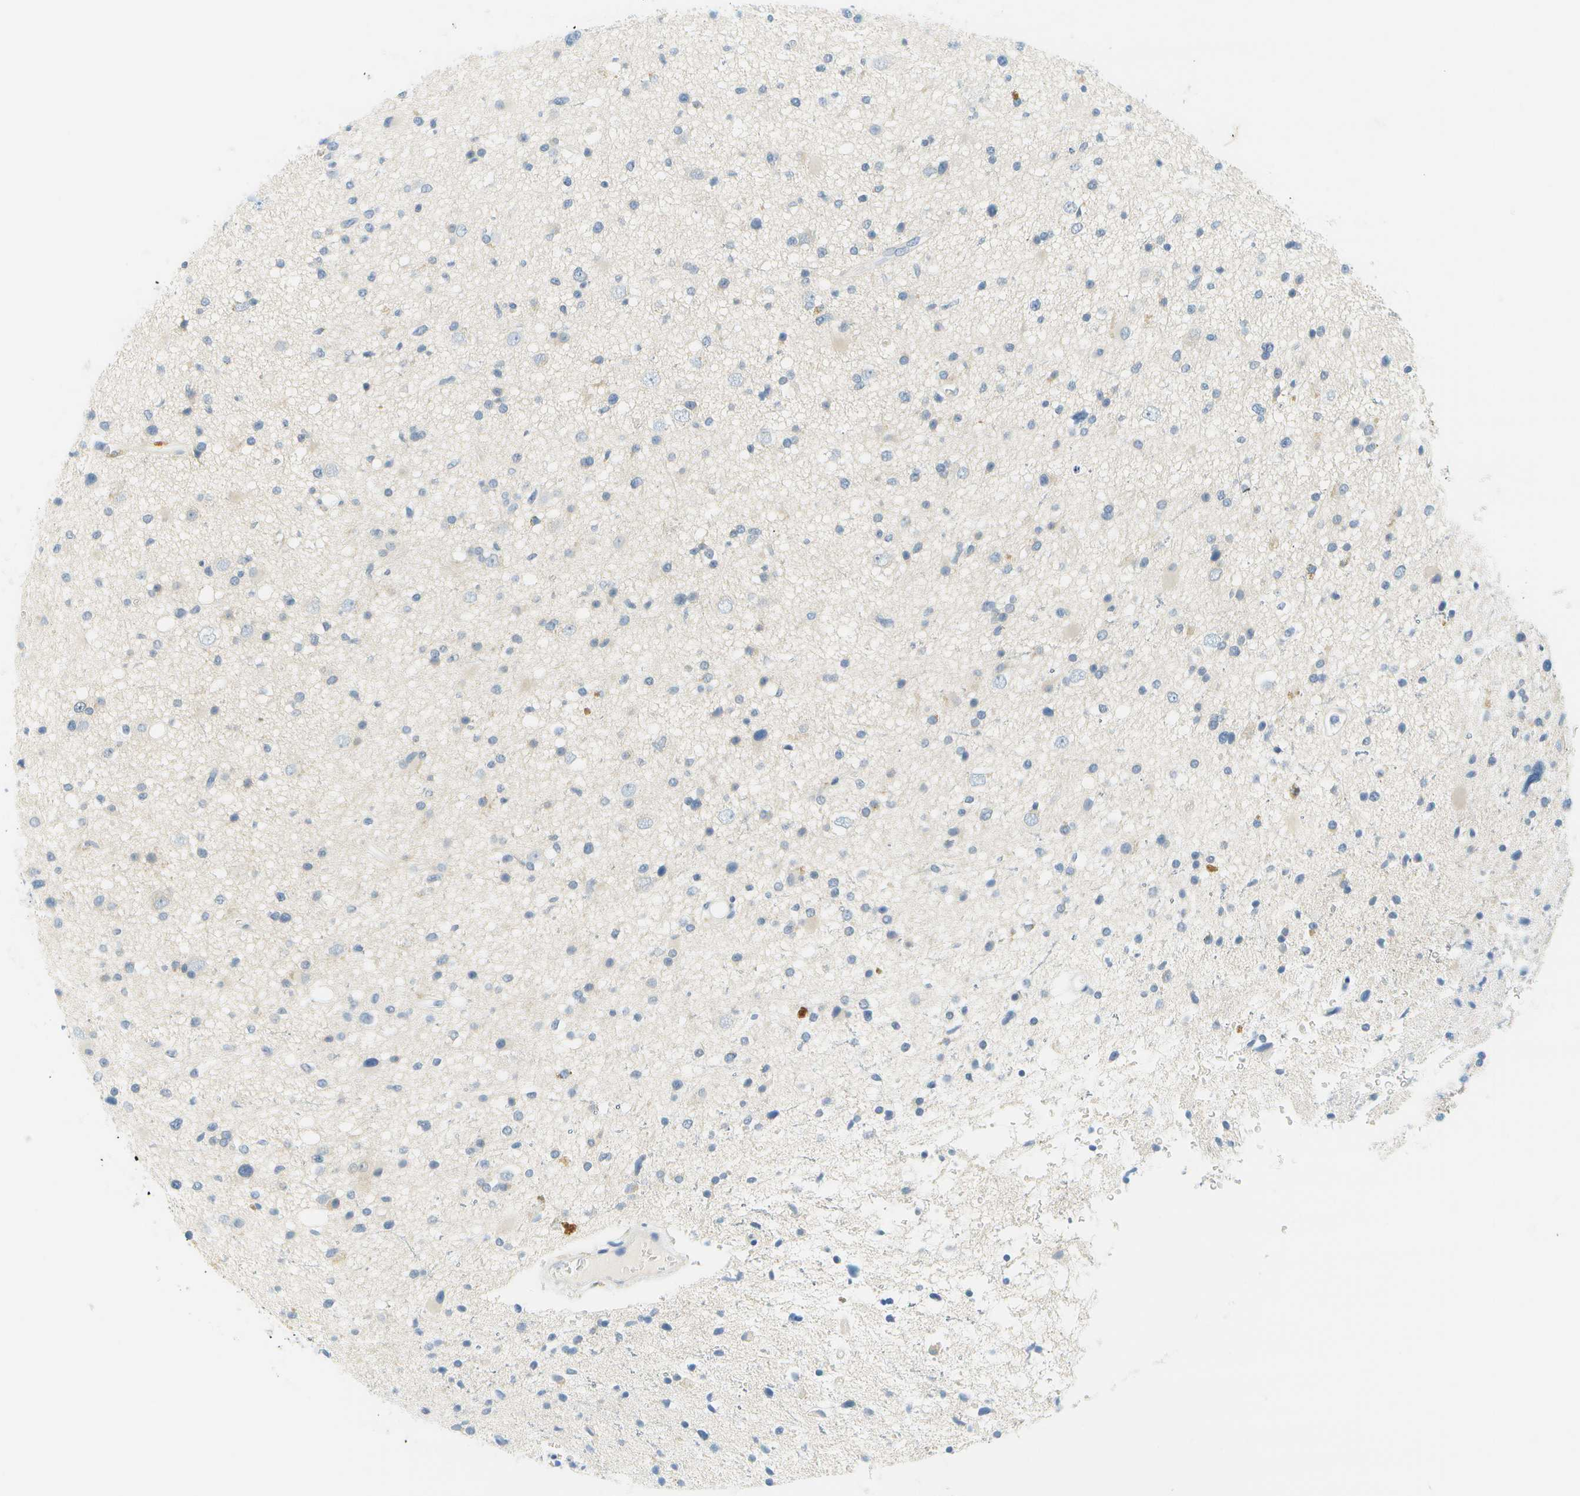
{"staining": {"intensity": "negative", "quantity": "none", "location": "none"}, "tissue": "glioma", "cell_type": "Tumor cells", "image_type": "cancer", "snomed": [{"axis": "morphology", "description": "Glioma, malignant, High grade"}, {"axis": "topography", "description": "Brain"}], "caption": "Glioma stained for a protein using immunohistochemistry (IHC) exhibits no expression tumor cells.", "gene": "SMYD5", "patient": {"sex": "male", "age": 33}}